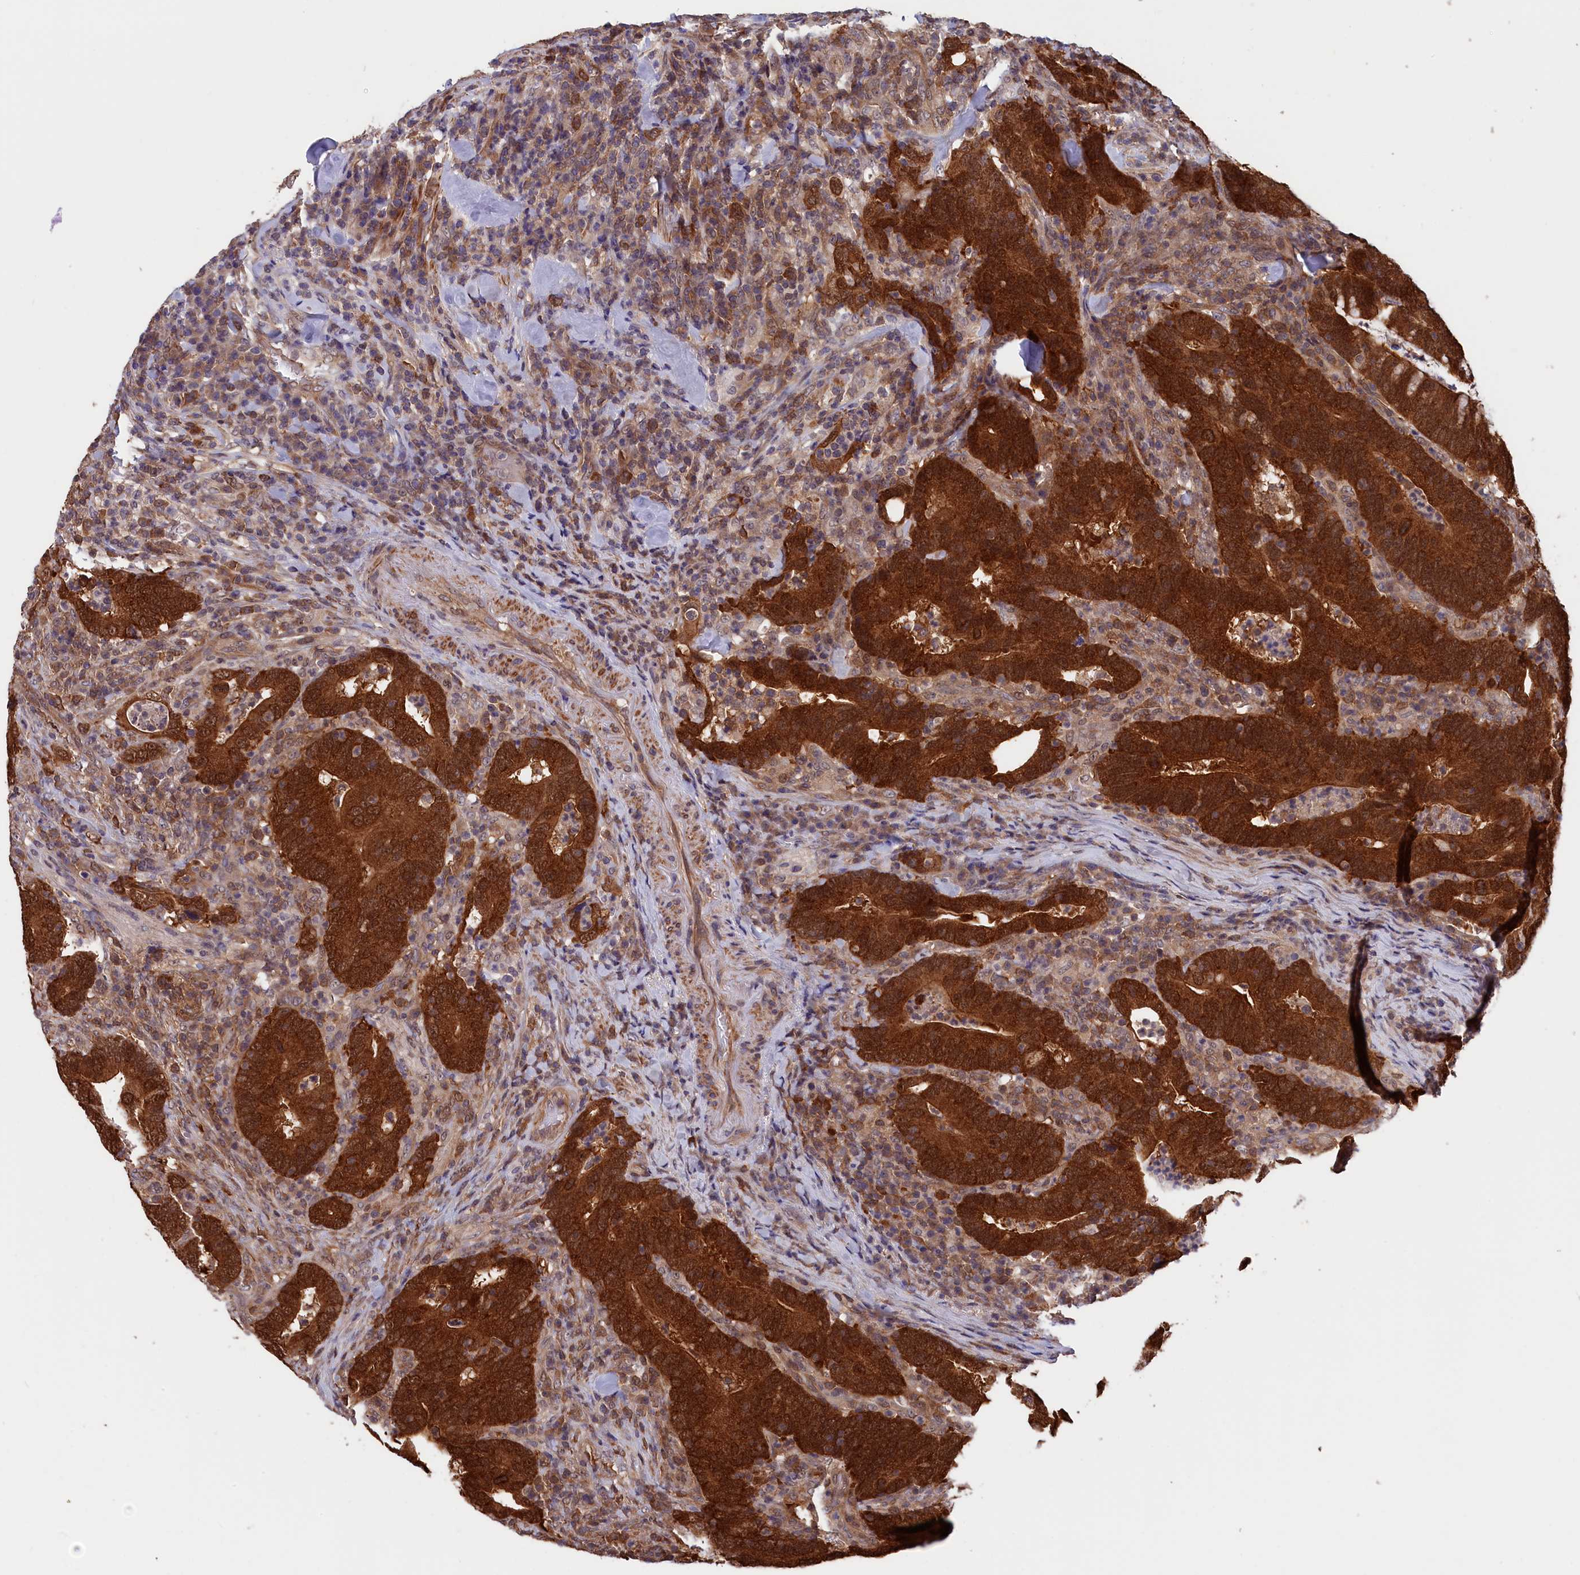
{"staining": {"intensity": "strong", "quantity": ">75%", "location": "cytoplasmic/membranous,nuclear"}, "tissue": "colorectal cancer", "cell_type": "Tumor cells", "image_type": "cancer", "snomed": [{"axis": "morphology", "description": "Adenocarcinoma, NOS"}, {"axis": "topography", "description": "Colon"}], "caption": "Colorectal adenocarcinoma stained with a brown dye reveals strong cytoplasmic/membranous and nuclear positive positivity in approximately >75% of tumor cells.", "gene": "JPT2", "patient": {"sex": "female", "age": 66}}